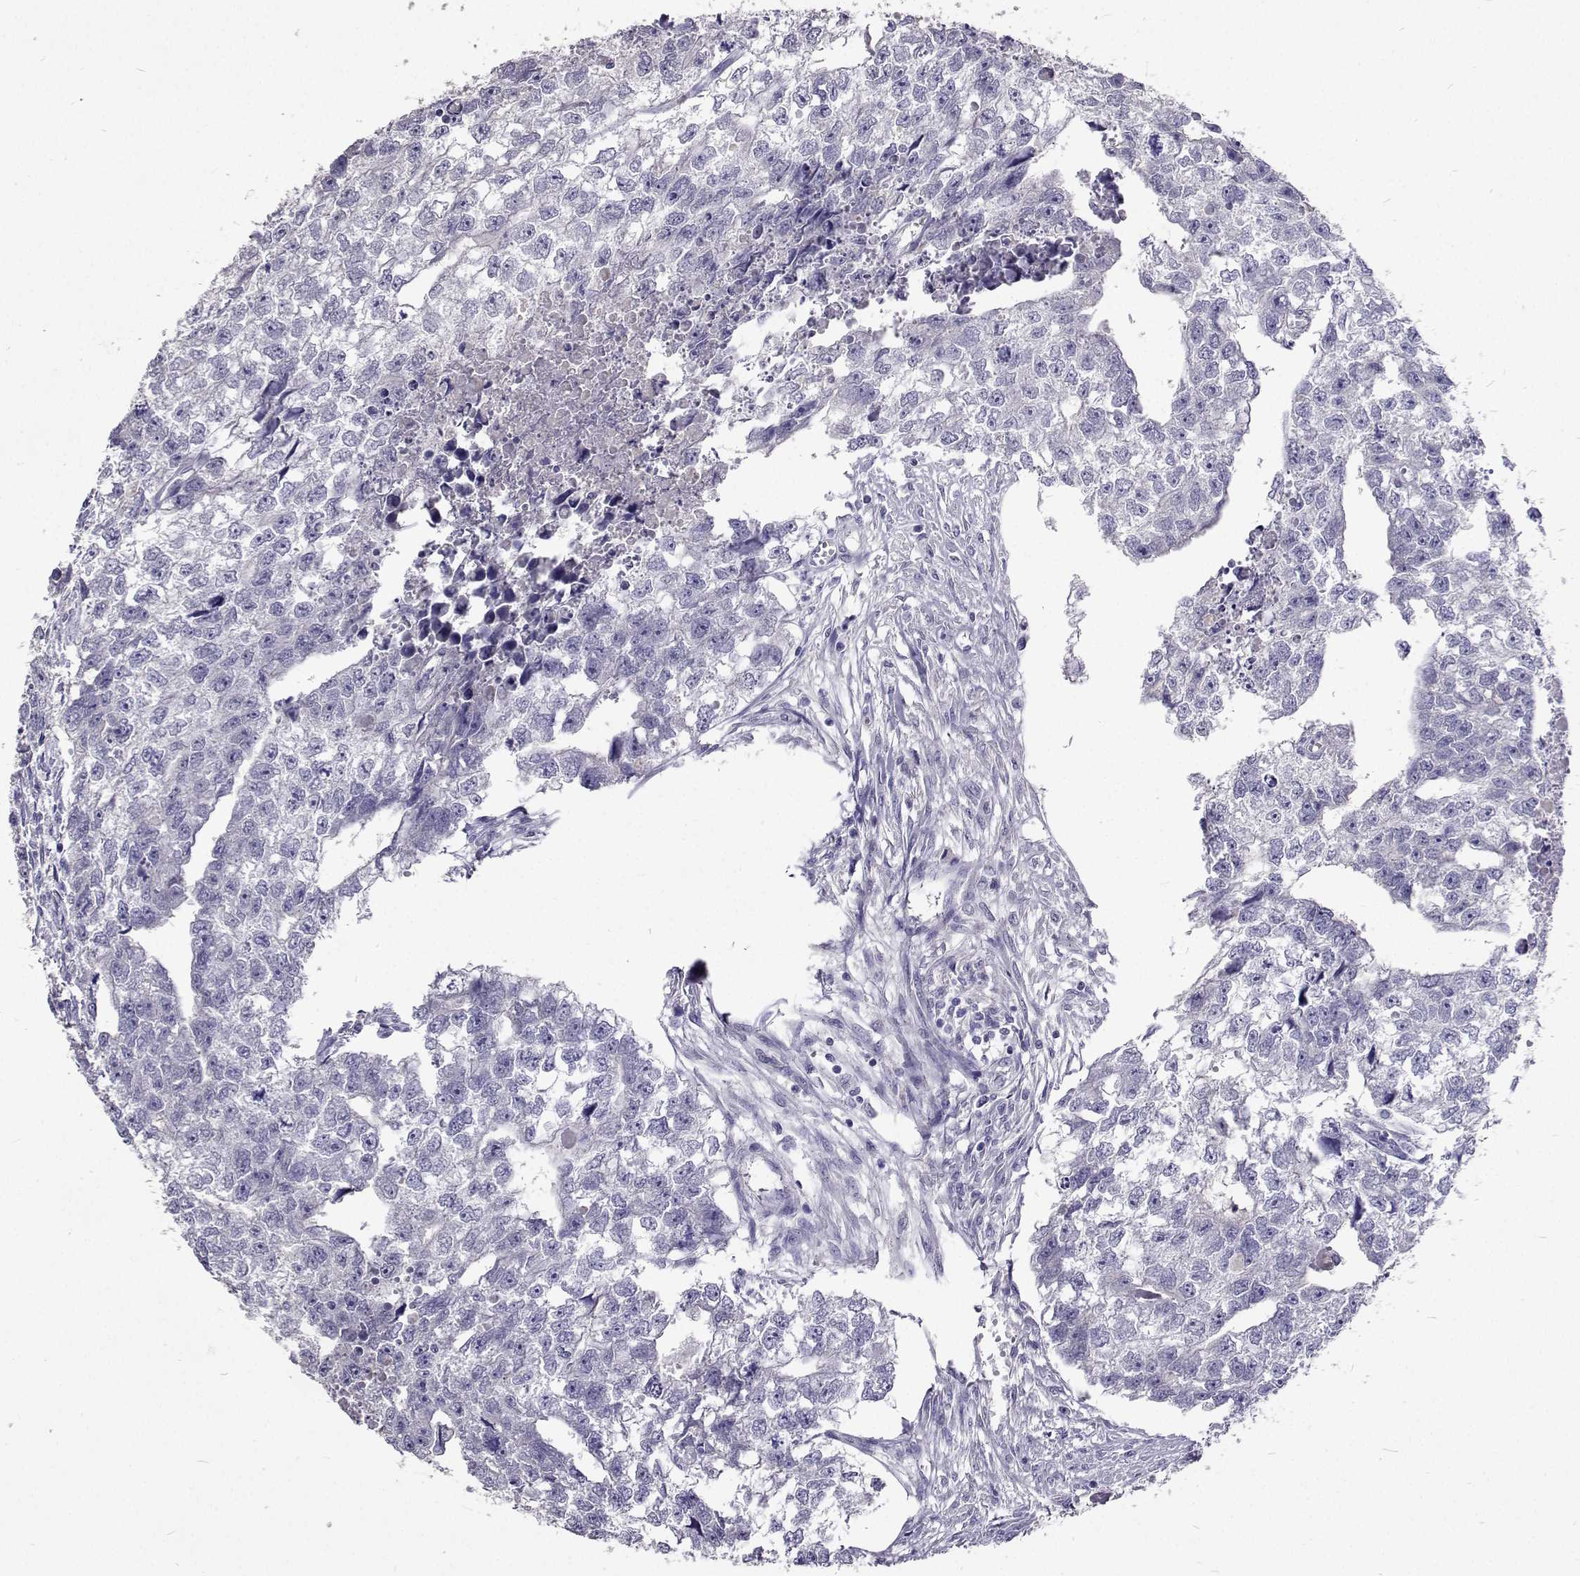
{"staining": {"intensity": "negative", "quantity": "none", "location": "none"}, "tissue": "testis cancer", "cell_type": "Tumor cells", "image_type": "cancer", "snomed": [{"axis": "morphology", "description": "Carcinoma, Embryonal, NOS"}, {"axis": "morphology", "description": "Teratoma, malignant, NOS"}, {"axis": "topography", "description": "Testis"}], "caption": "High power microscopy photomicrograph of an immunohistochemistry (IHC) histopathology image of testis teratoma (malignant), revealing no significant staining in tumor cells.", "gene": "CFAP44", "patient": {"sex": "male", "age": 44}}